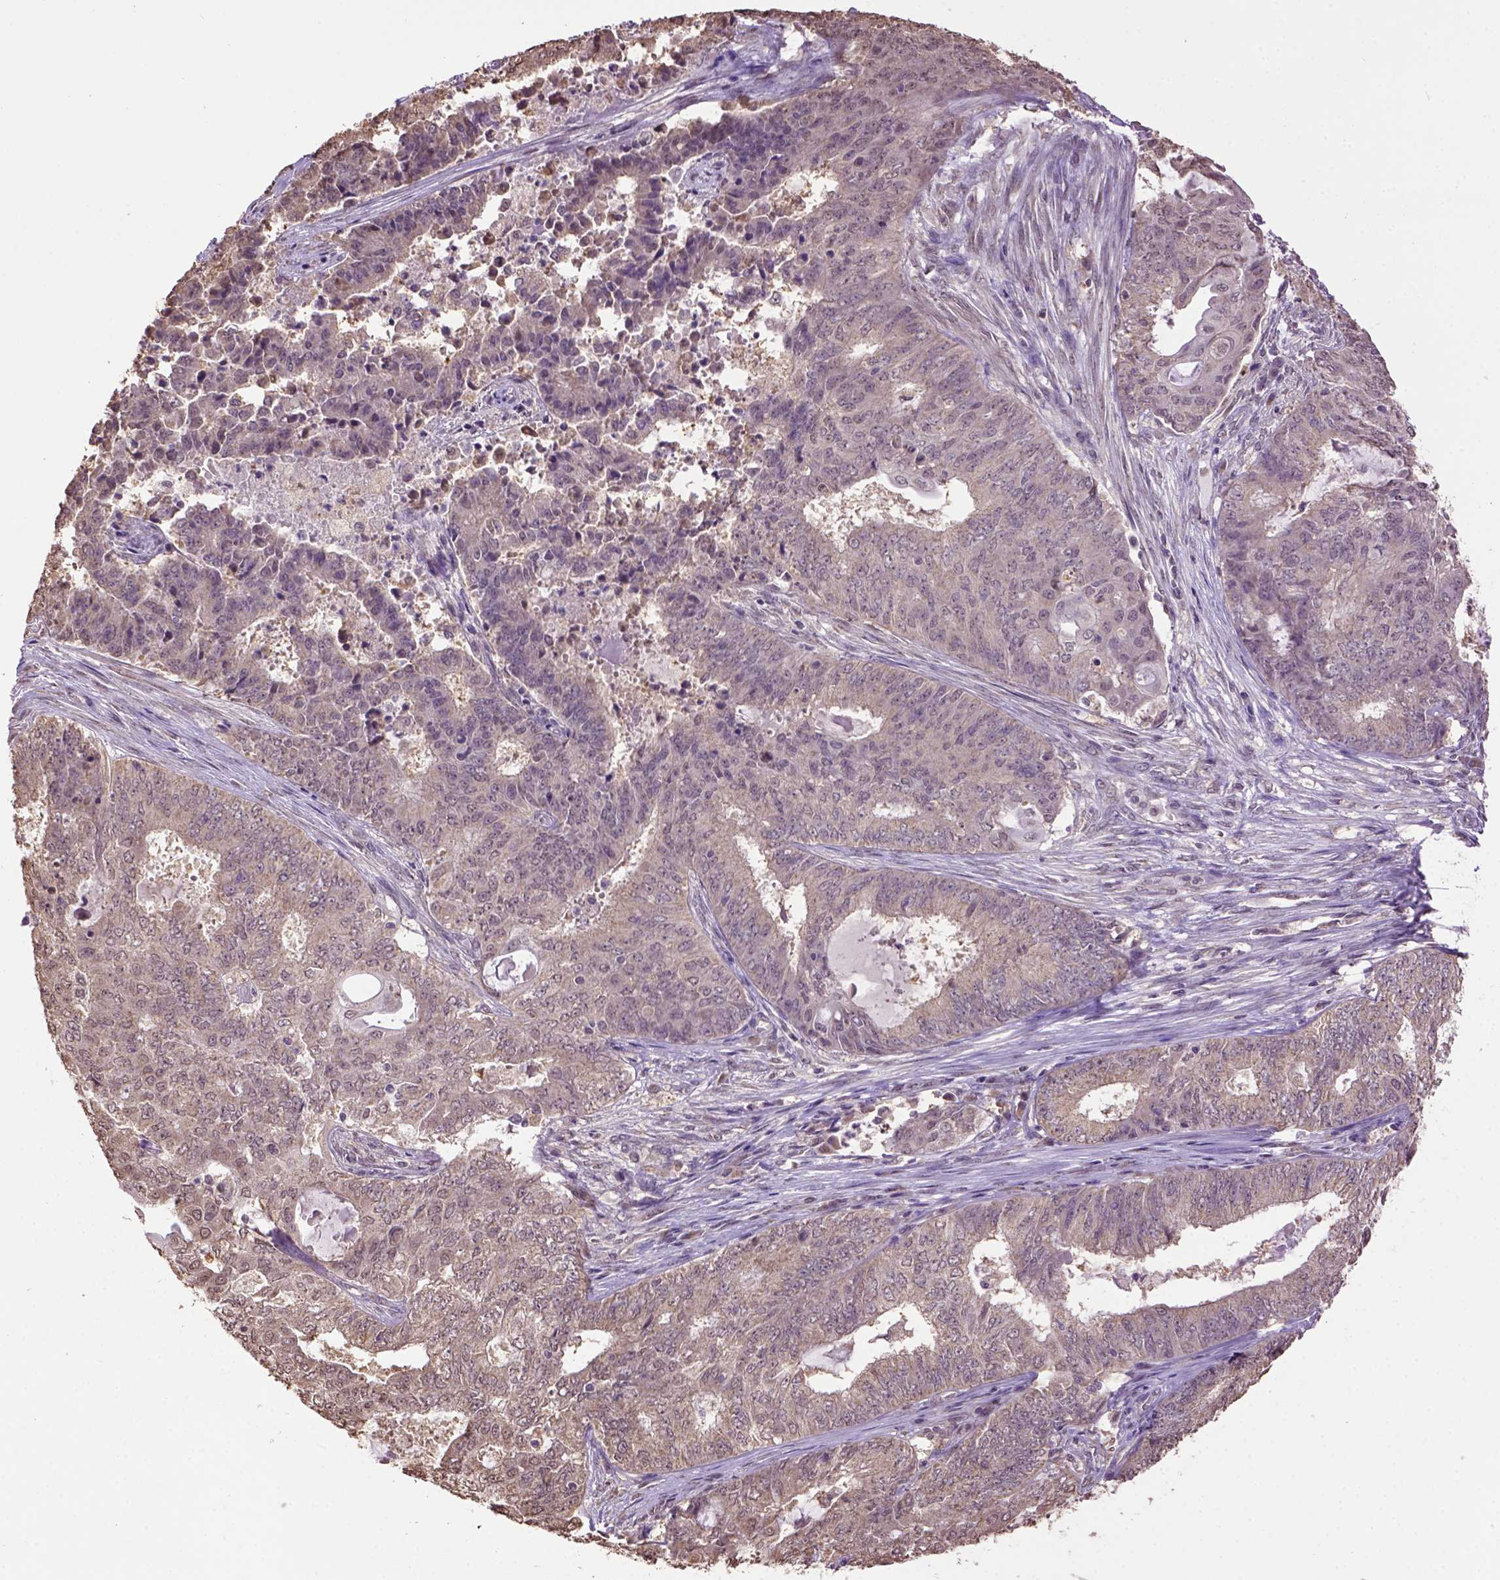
{"staining": {"intensity": "weak", "quantity": "25%-75%", "location": "cytoplasmic/membranous"}, "tissue": "endometrial cancer", "cell_type": "Tumor cells", "image_type": "cancer", "snomed": [{"axis": "morphology", "description": "Adenocarcinoma, NOS"}, {"axis": "topography", "description": "Endometrium"}], "caption": "Immunohistochemical staining of adenocarcinoma (endometrial) demonstrates low levels of weak cytoplasmic/membranous expression in about 25%-75% of tumor cells. Immunohistochemistry (ihc) stains the protein of interest in brown and the nuclei are stained blue.", "gene": "WDR17", "patient": {"sex": "female", "age": 62}}